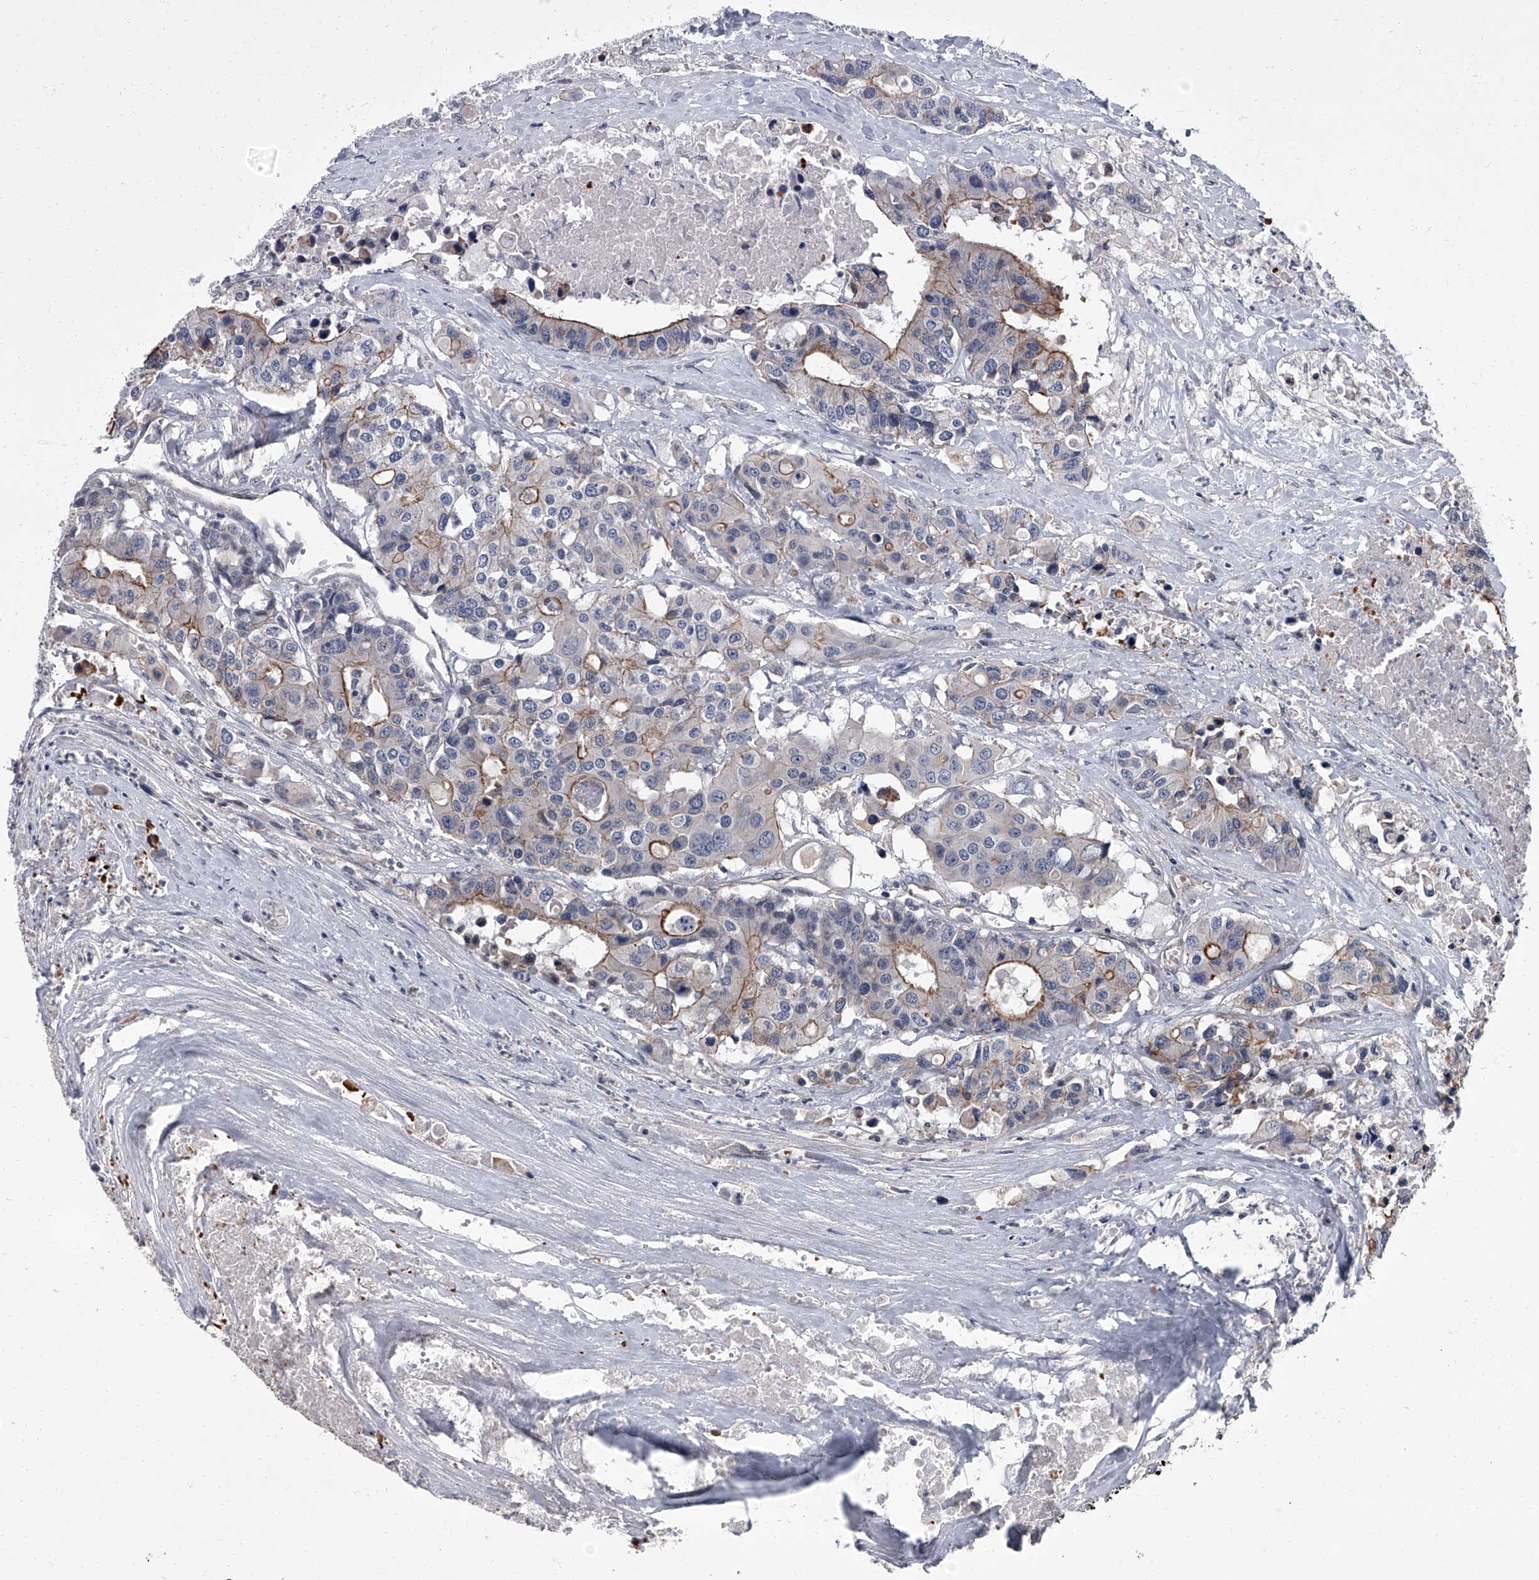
{"staining": {"intensity": "moderate", "quantity": "25%-75%", "location": "cytoplasmic/membranous"}, "tissue": "colorectal cancer", "cell_type": "Tumor cells", "image_type": "cancer", "snomed": [{"axis": "morphology", "description": "Adenocarcinoma, NOS"}, {"axis": "topography", "description": "Colon"}], "caption": "An immunohistochemistry (IHC) photomicrograph of tumor tissue is shown. Protein staining in brown highlights moderate cytoplasmic/membranous positivity in colorectal cancer within tumor cells. (Brightfield microscopy of DAB IHC at high magnification).", "gene": "SIRT4", "patient": {"sex": "male", "age": 77}}